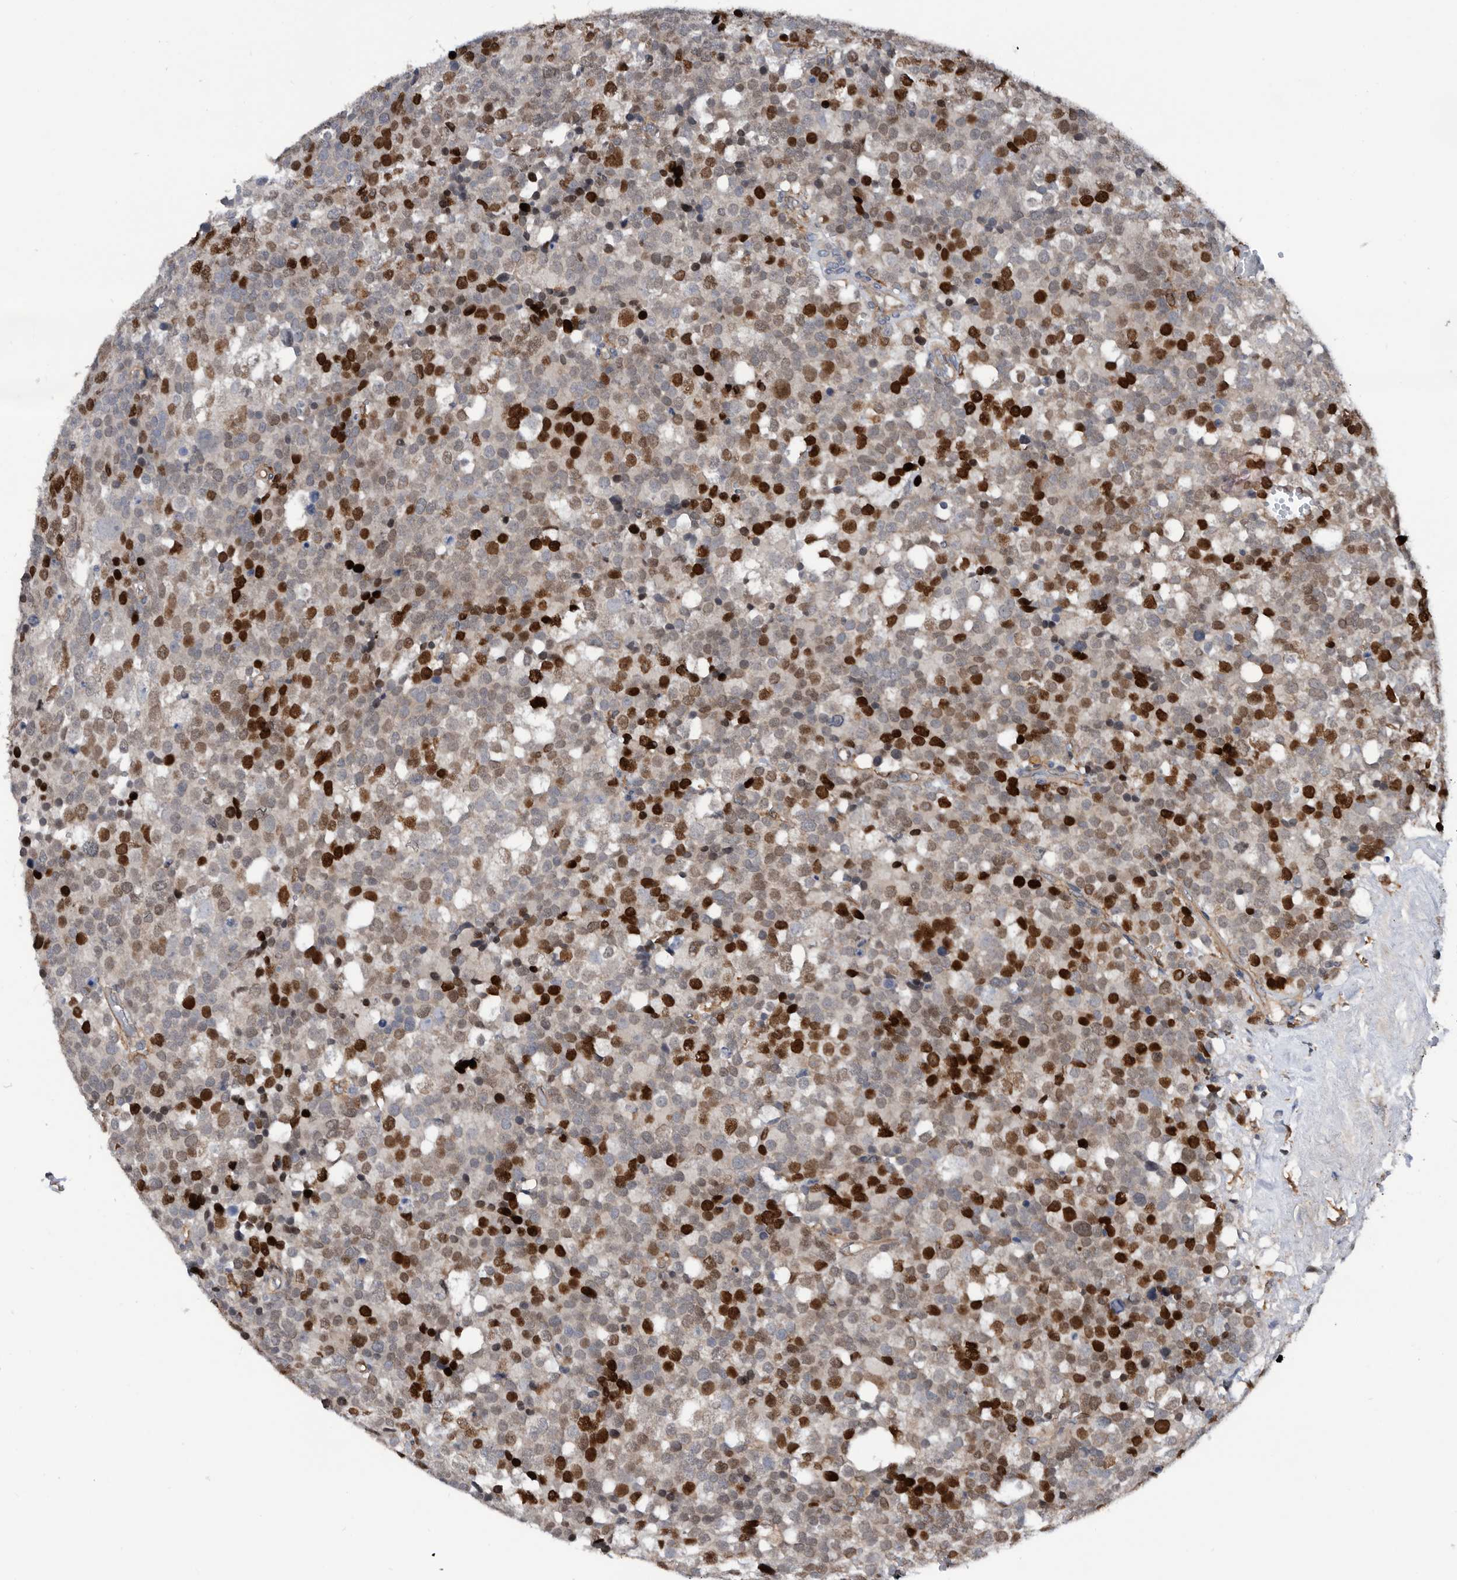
{"staining": {"intensity": "strong", "quantity": "25%-75%", "location": "nuclear"}, "tissue": "testis cancer", "cell_type": "Tumor cells", "image_type": "cancer", "snomed": [{"axis": "morphology", "description": "Seminoma, NOS"}, {"axis": "topography", "description": "Testis"}], "caption": "A brown stain labels strong nuclear staining of a protein in testis seminoma tumor cells.", "gene": "ATAD2", "patient": {"sex": "male", "age": 71}}